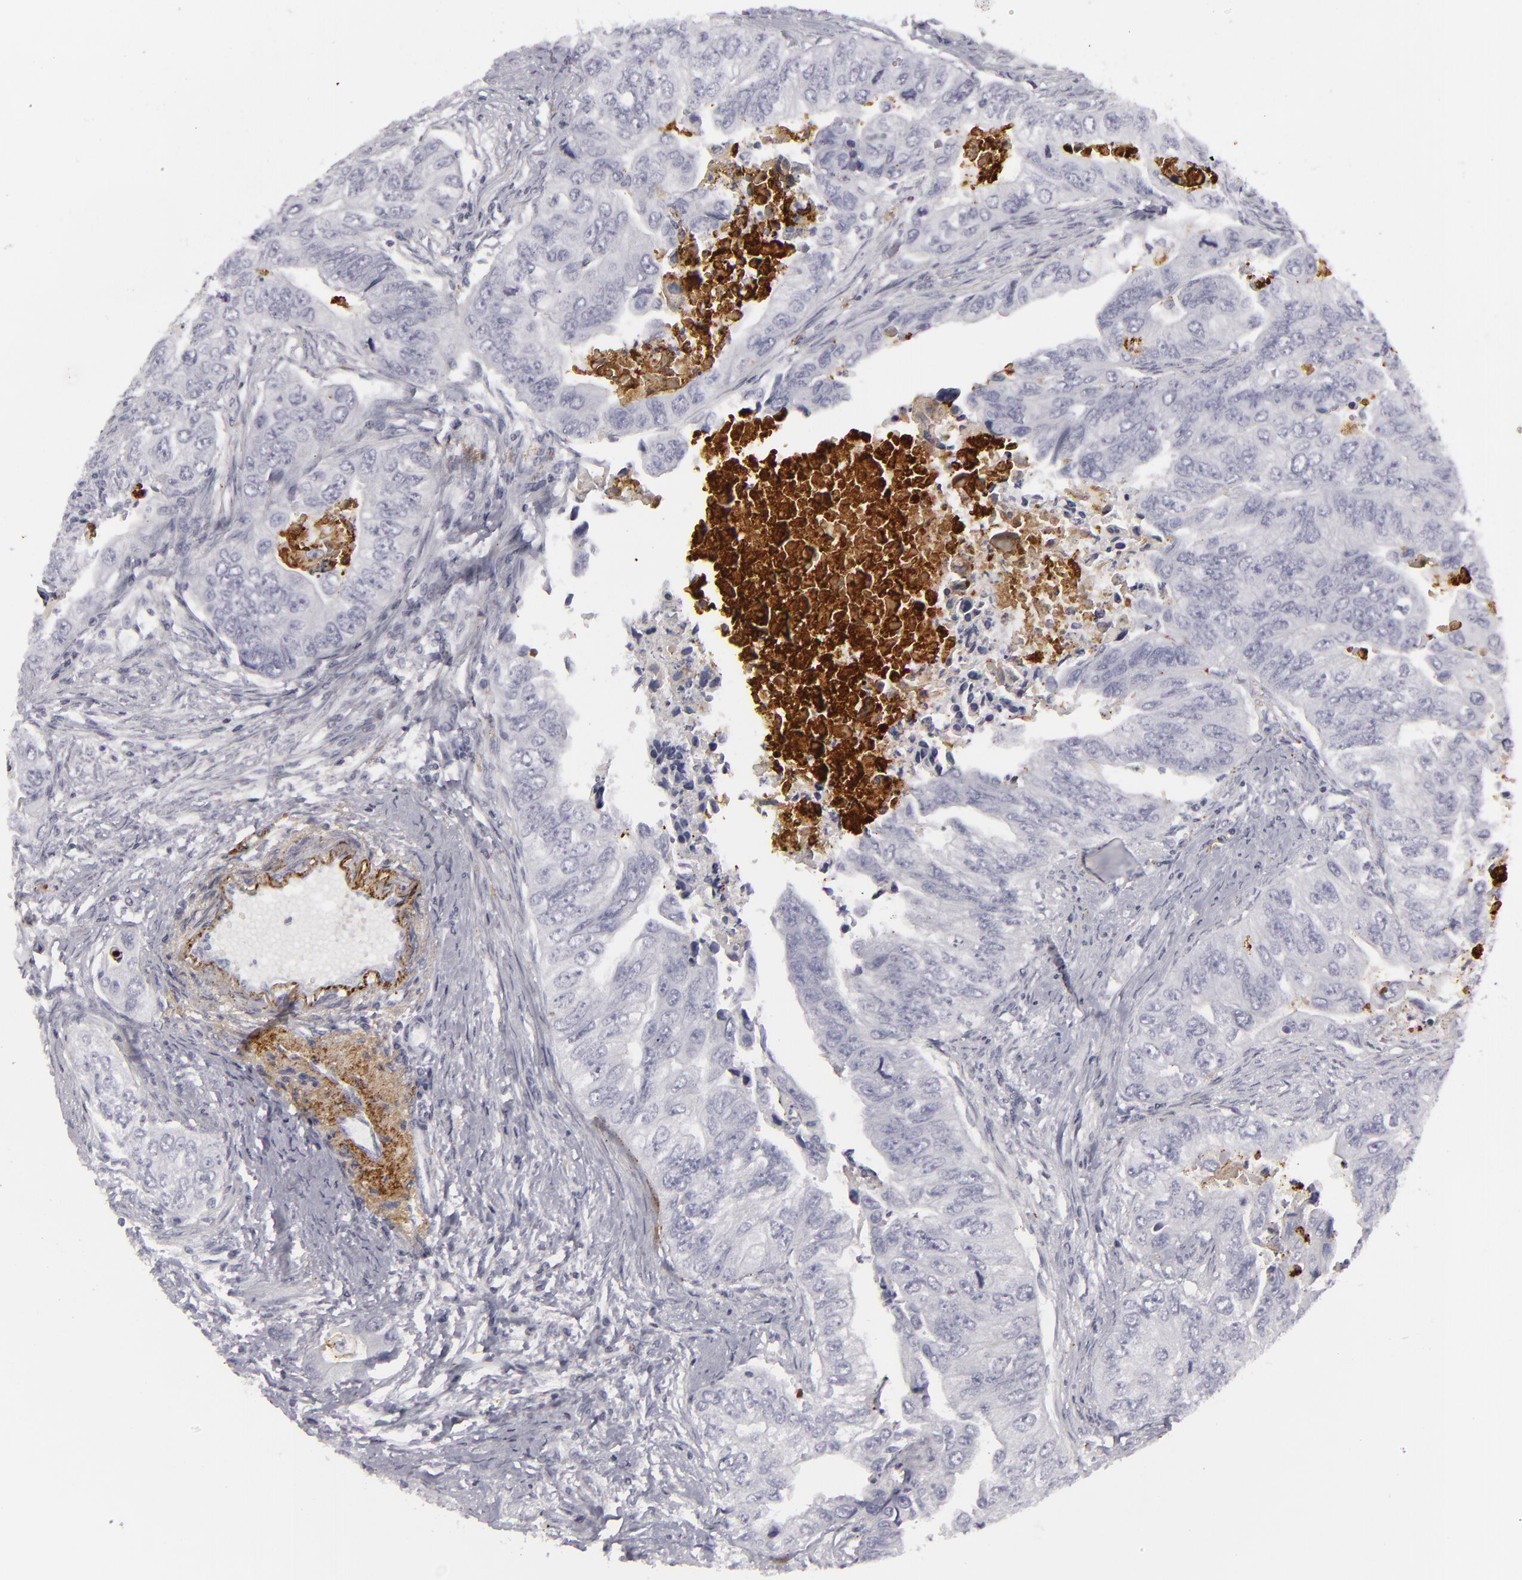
{"staining": {"intensity": "negative", "quantity": "none", "location": "none"}, "tissue": "colorectal cancer", "cell_type": "Tumor cells", "image_type": "cancer", "snomed": [{"axis": "morphology", "description": "Adenocarcinoma, NOS"}, {"axis": "topography", "description": "Colon"}], "caption": "Image shows no significant protein positivity in tumor cells of colorectal adenocarcinoma.", "gene": "C9", "patient": {"sex": "female", "age": 11}}